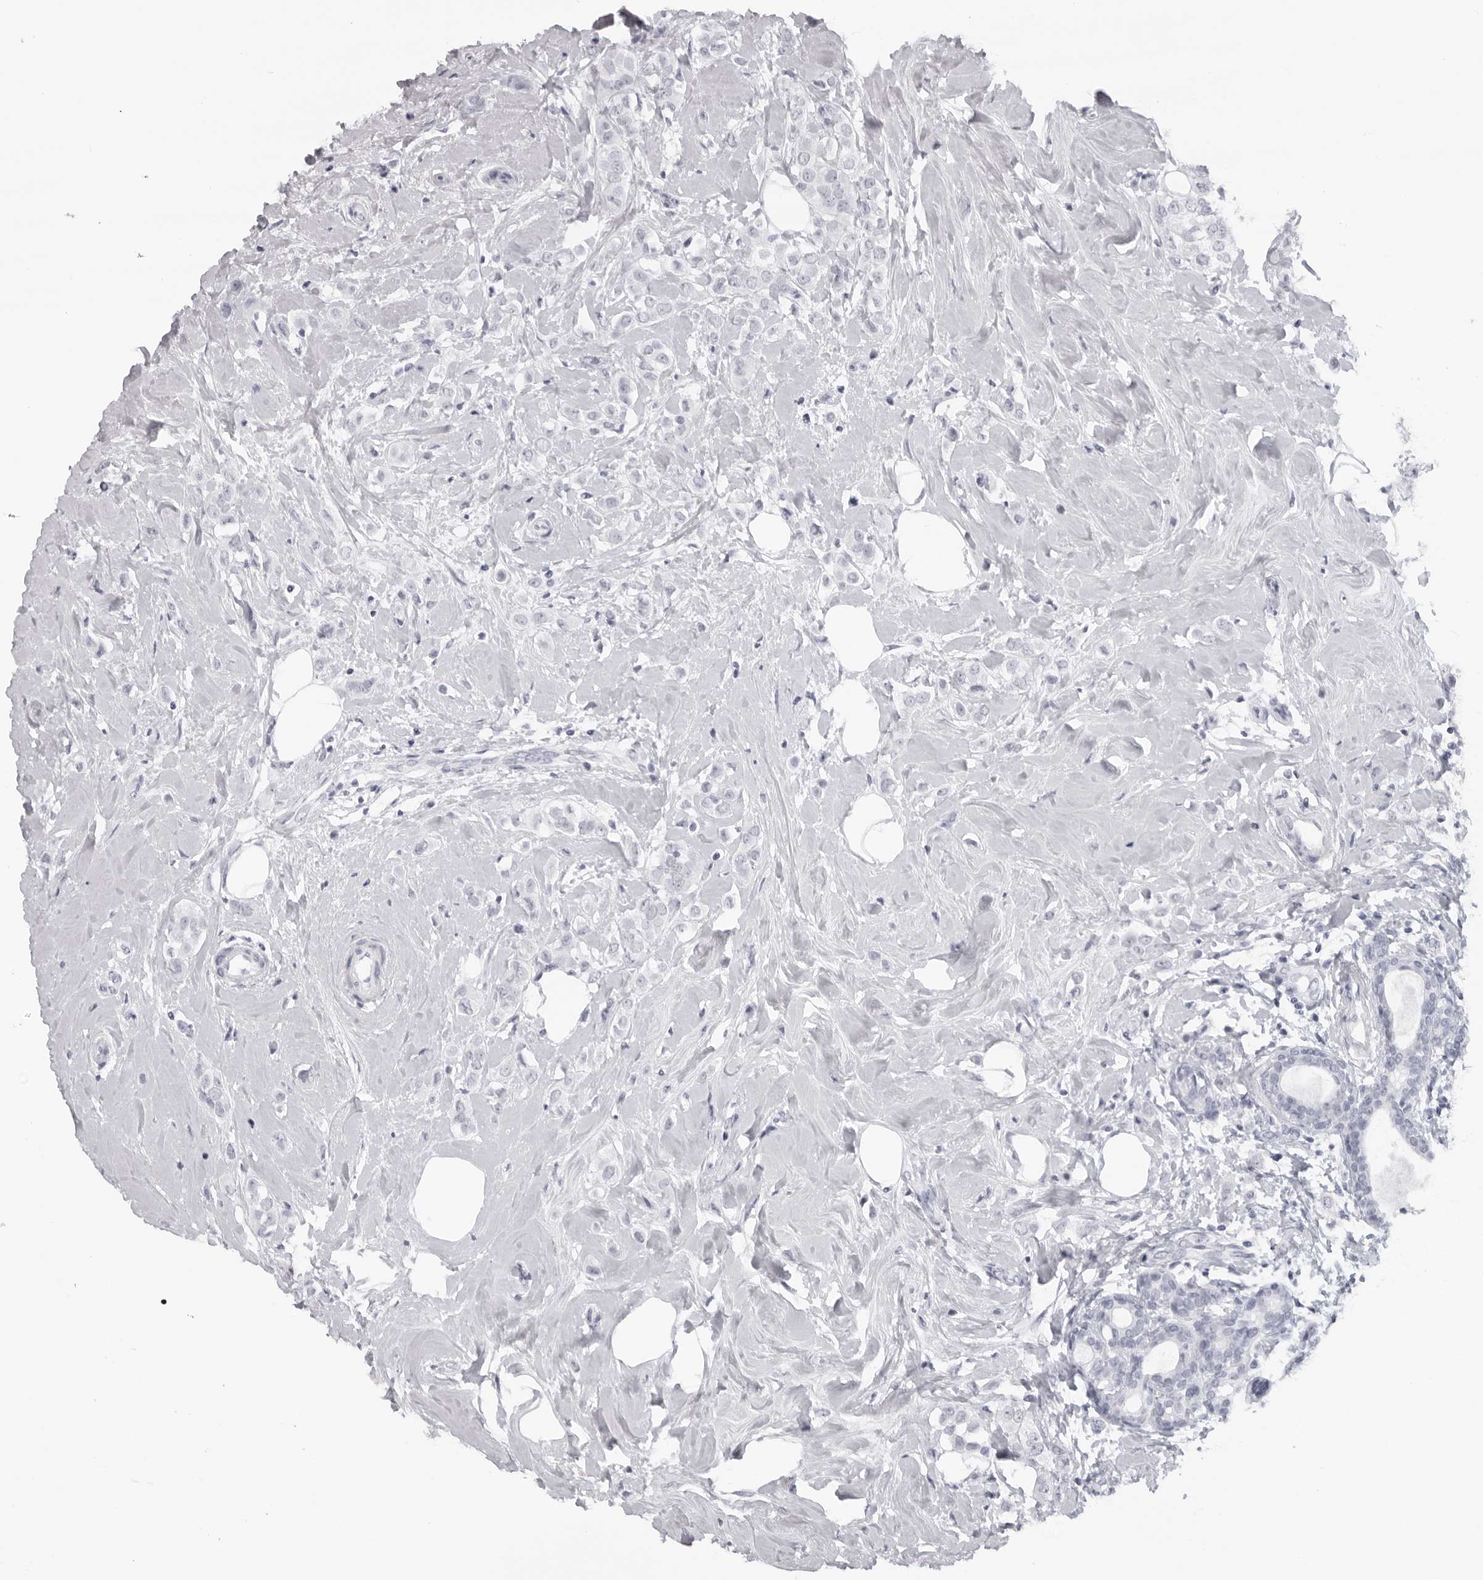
{"staining": {"intensity": "negative", "quantity": "none", "location": "none"}, "tissue": "breast cancer", "cell_type": "Tumor cells", "image_type": "cancer", "snomed": [{"axis": "morphology", "description": "Lobular carcinoma"}, {"axis": "topography", "description": "Breast"}], "caption": "Immunohistochemical staining of human lobular carcinoma (breast) displays no significant expression in tumor cells.", "gene": "ESPN", "patient": {"sex": "female", "age": 47}}